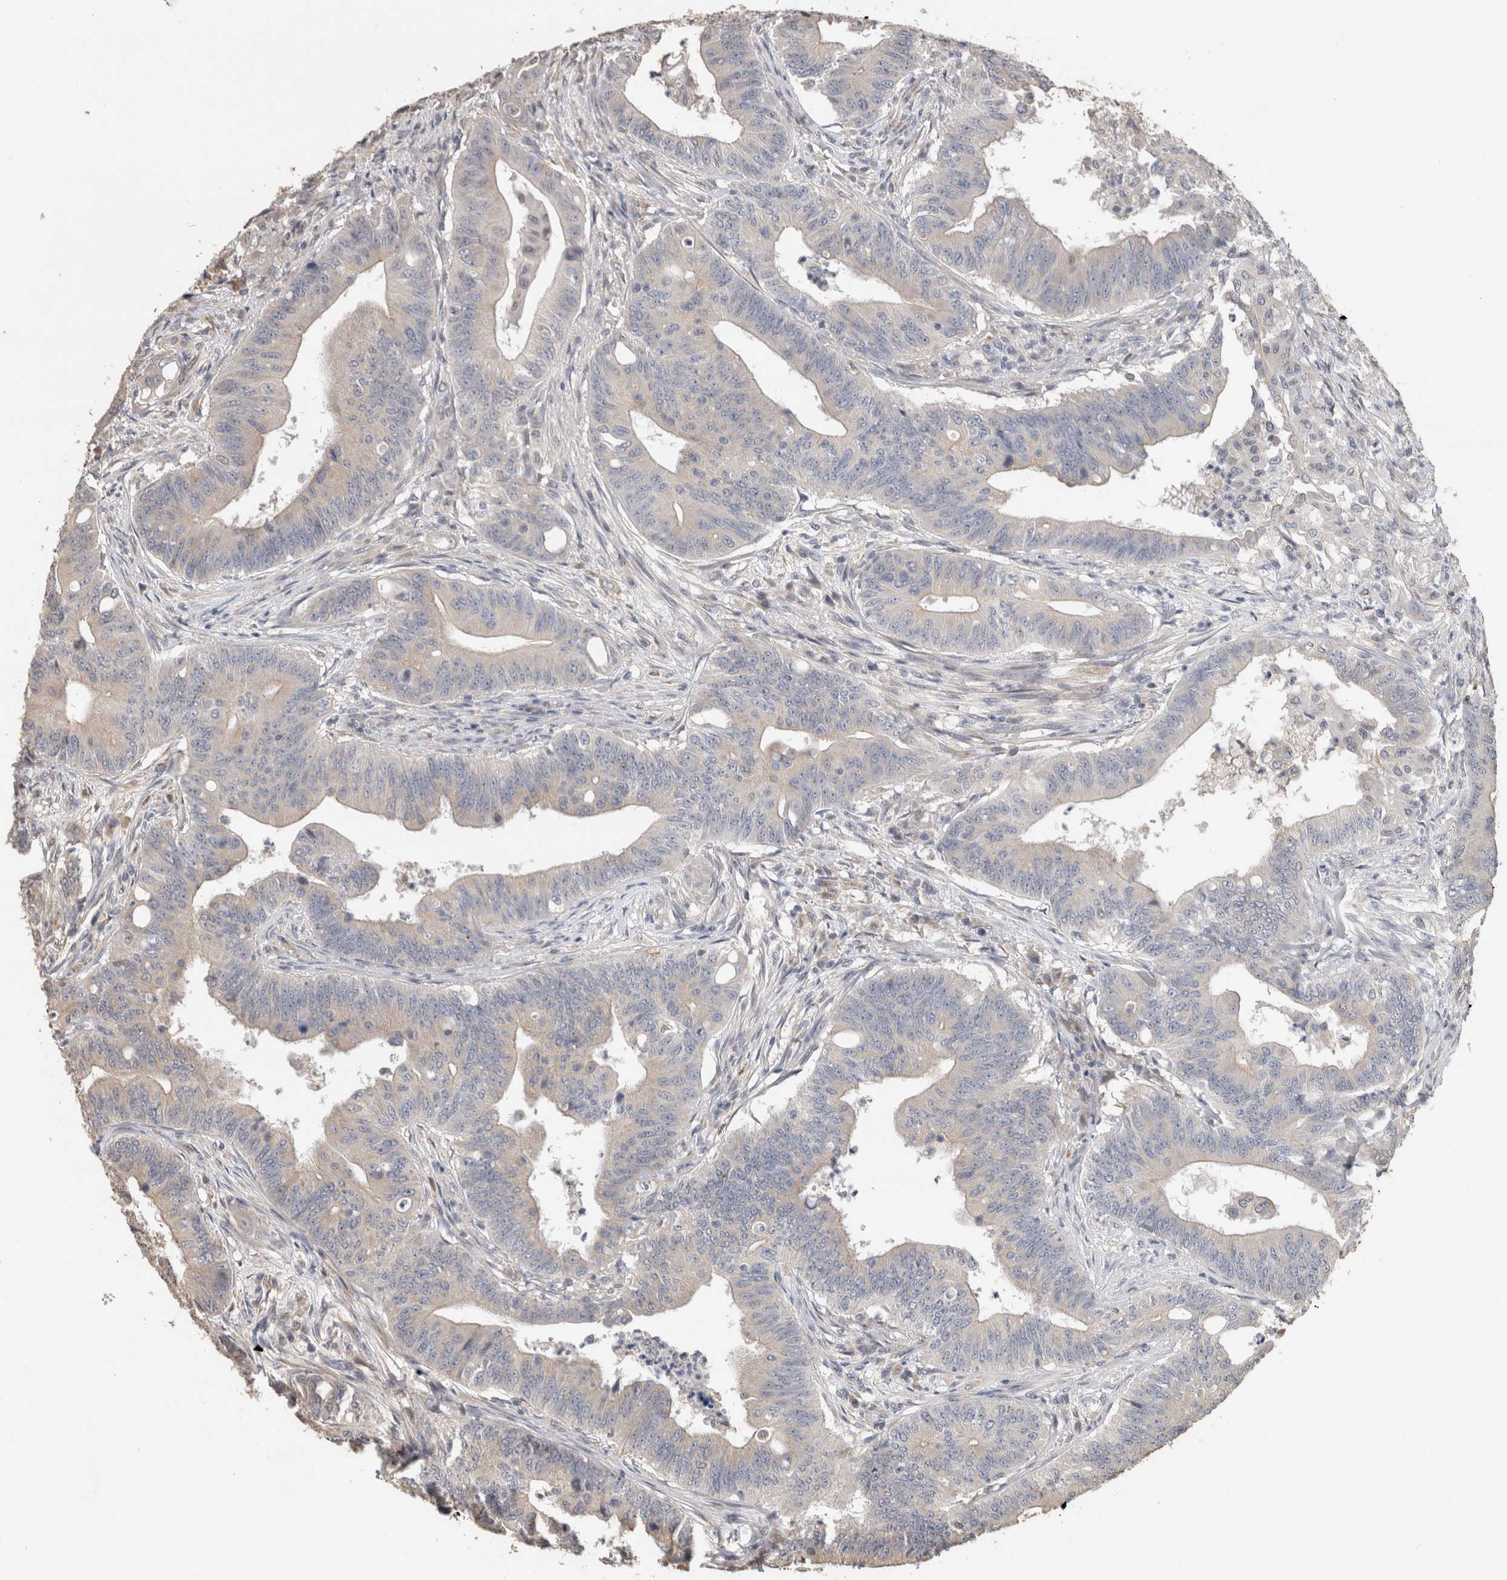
{"staining": {"intensity": "weak", "quantity": "<25%", "location": "cytoplasmic/membranous"}, "tissue": "colorectal cancer", "cell_type": "Tumor cells", "image_type": "cancer", "snomed": [{"axis": "morphology", "description": "Adenoma, NOS"}, {"axis": "morphology", "description": "Adenocarcinoma, NOS"}, {"axis": "topography", "description": "Colon"}], "caption": "There is no significant positivity in tumor cells of colorectal adenoma.", "gene": "CLIP1", "patient": {"sex": "male", "age": 79}}